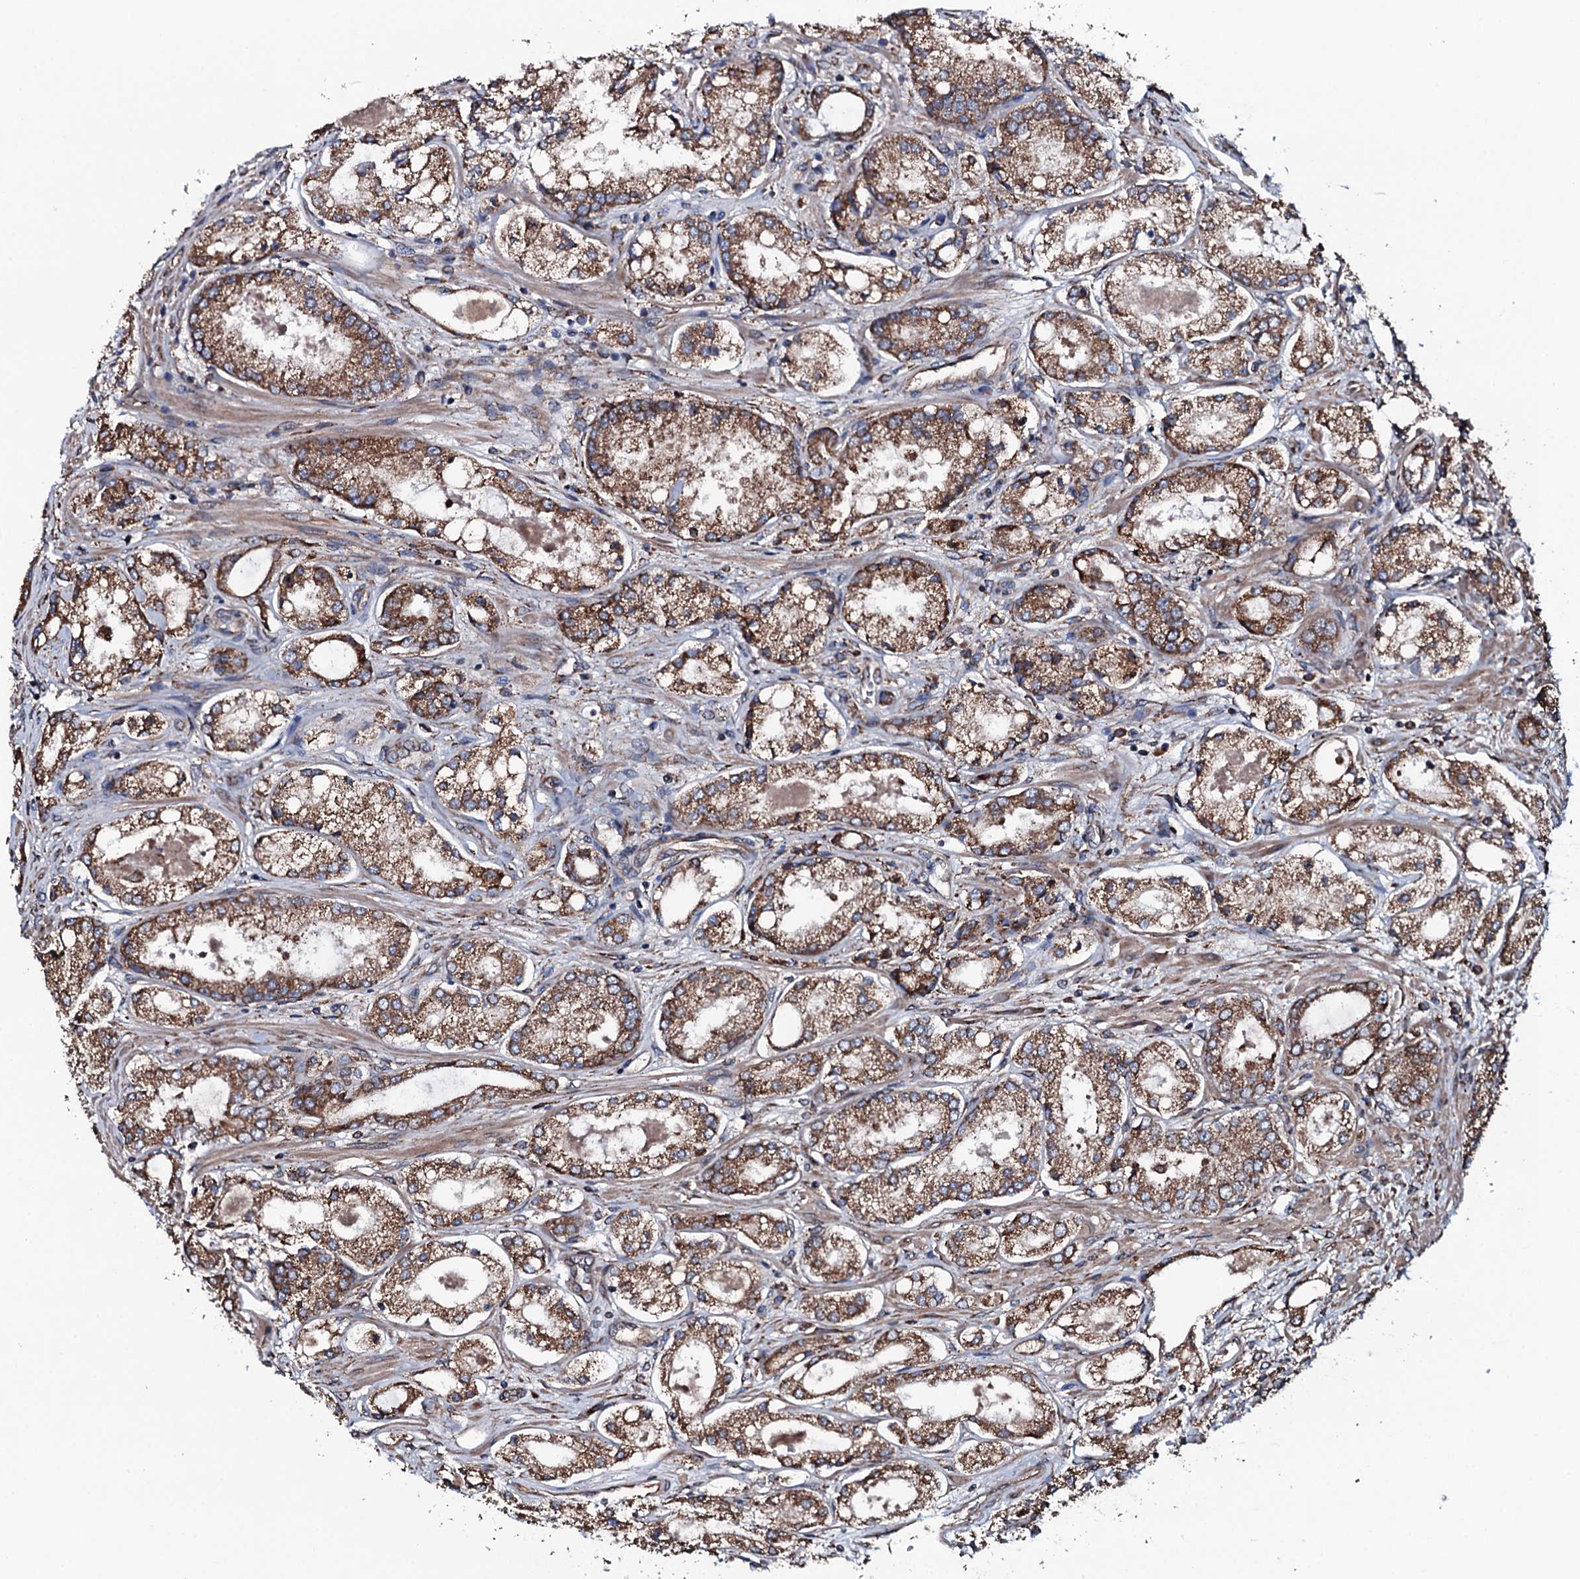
{"staining": {"intensity": "moderate", "quantity": ">75%", "location": "cytoplasmic/membranous"}, "tissue": "prostate cancer", "cell_type": "Tumor cells", "image_type": "cancer", "snomed": [{"axis": "morphology", "description": "Adenocarcinoma, Low grade"}, {"axis": "topography", "description": "Prostate"}], "caption": "Brown immunohistochemical staining in human prostate cancer (low-grade adenocarcinoma) reveals moderate cytoplasmic/membranous staining in about >75% of tumor cells. (Stains: DAB in brown, nuclei in blue, Microscopy: brightfield microscopy at high magnification).", "gene": "RAB12", "patient": {"sex": "male", "age": 68}}